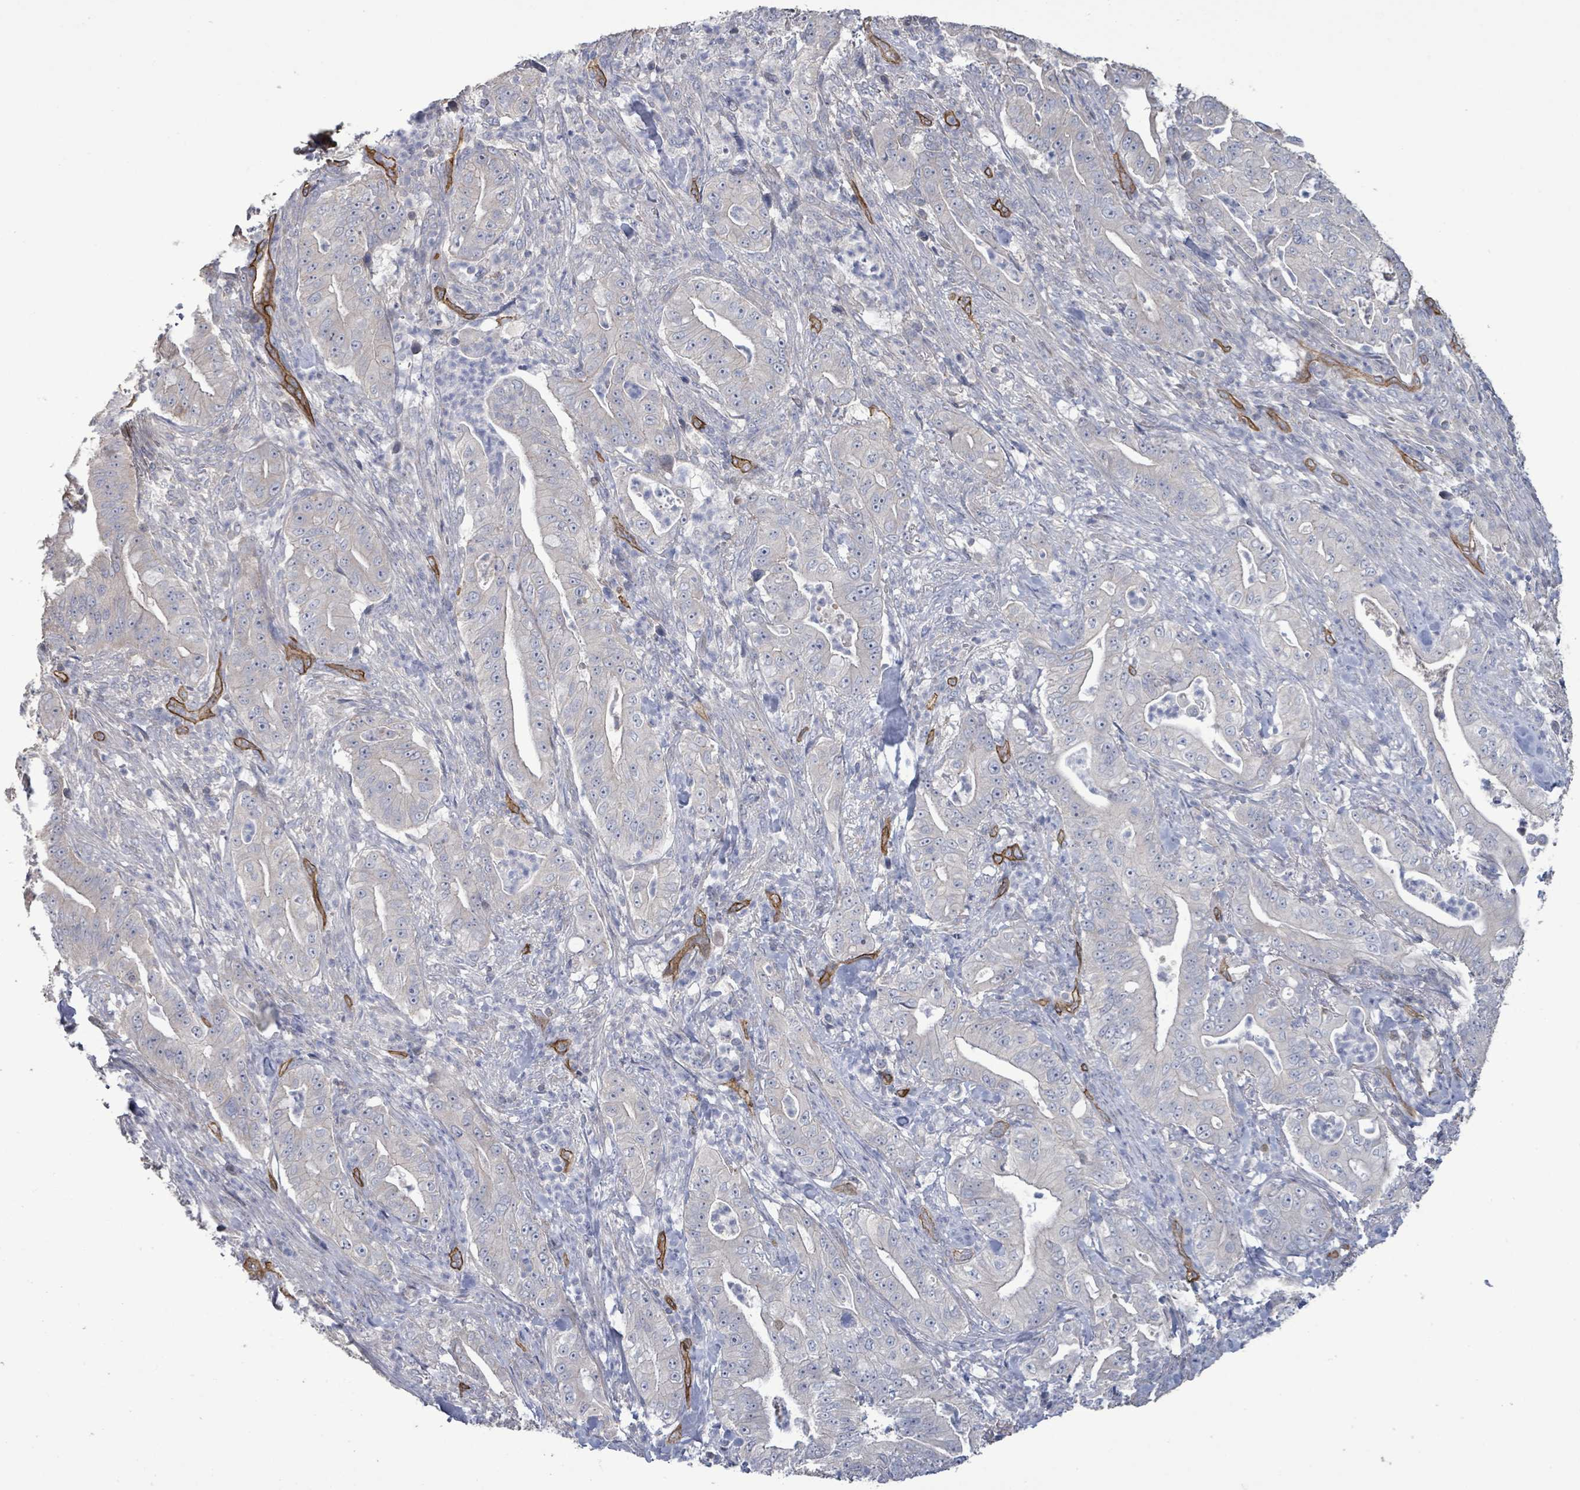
{"staining": {"intensity": "negative", "quantity": "none", "location": "none"}, "tissue": "pancreatic cancer", "cell_type": "Tumor cells", "image_type": "cancer", "snomed": [{"axis": "morphology", "description": "Adenocarcinoma, NOS"}, {"axis": "topography", "description": "Pancreas"}], "caption": "DAB immunohistochemical staining of human pancreatic cancer (adenocarcinoma) reveals no significant expression in tumor cells.", "gene": "KANK3", "patient": {"sex": "male", "age": 71}}